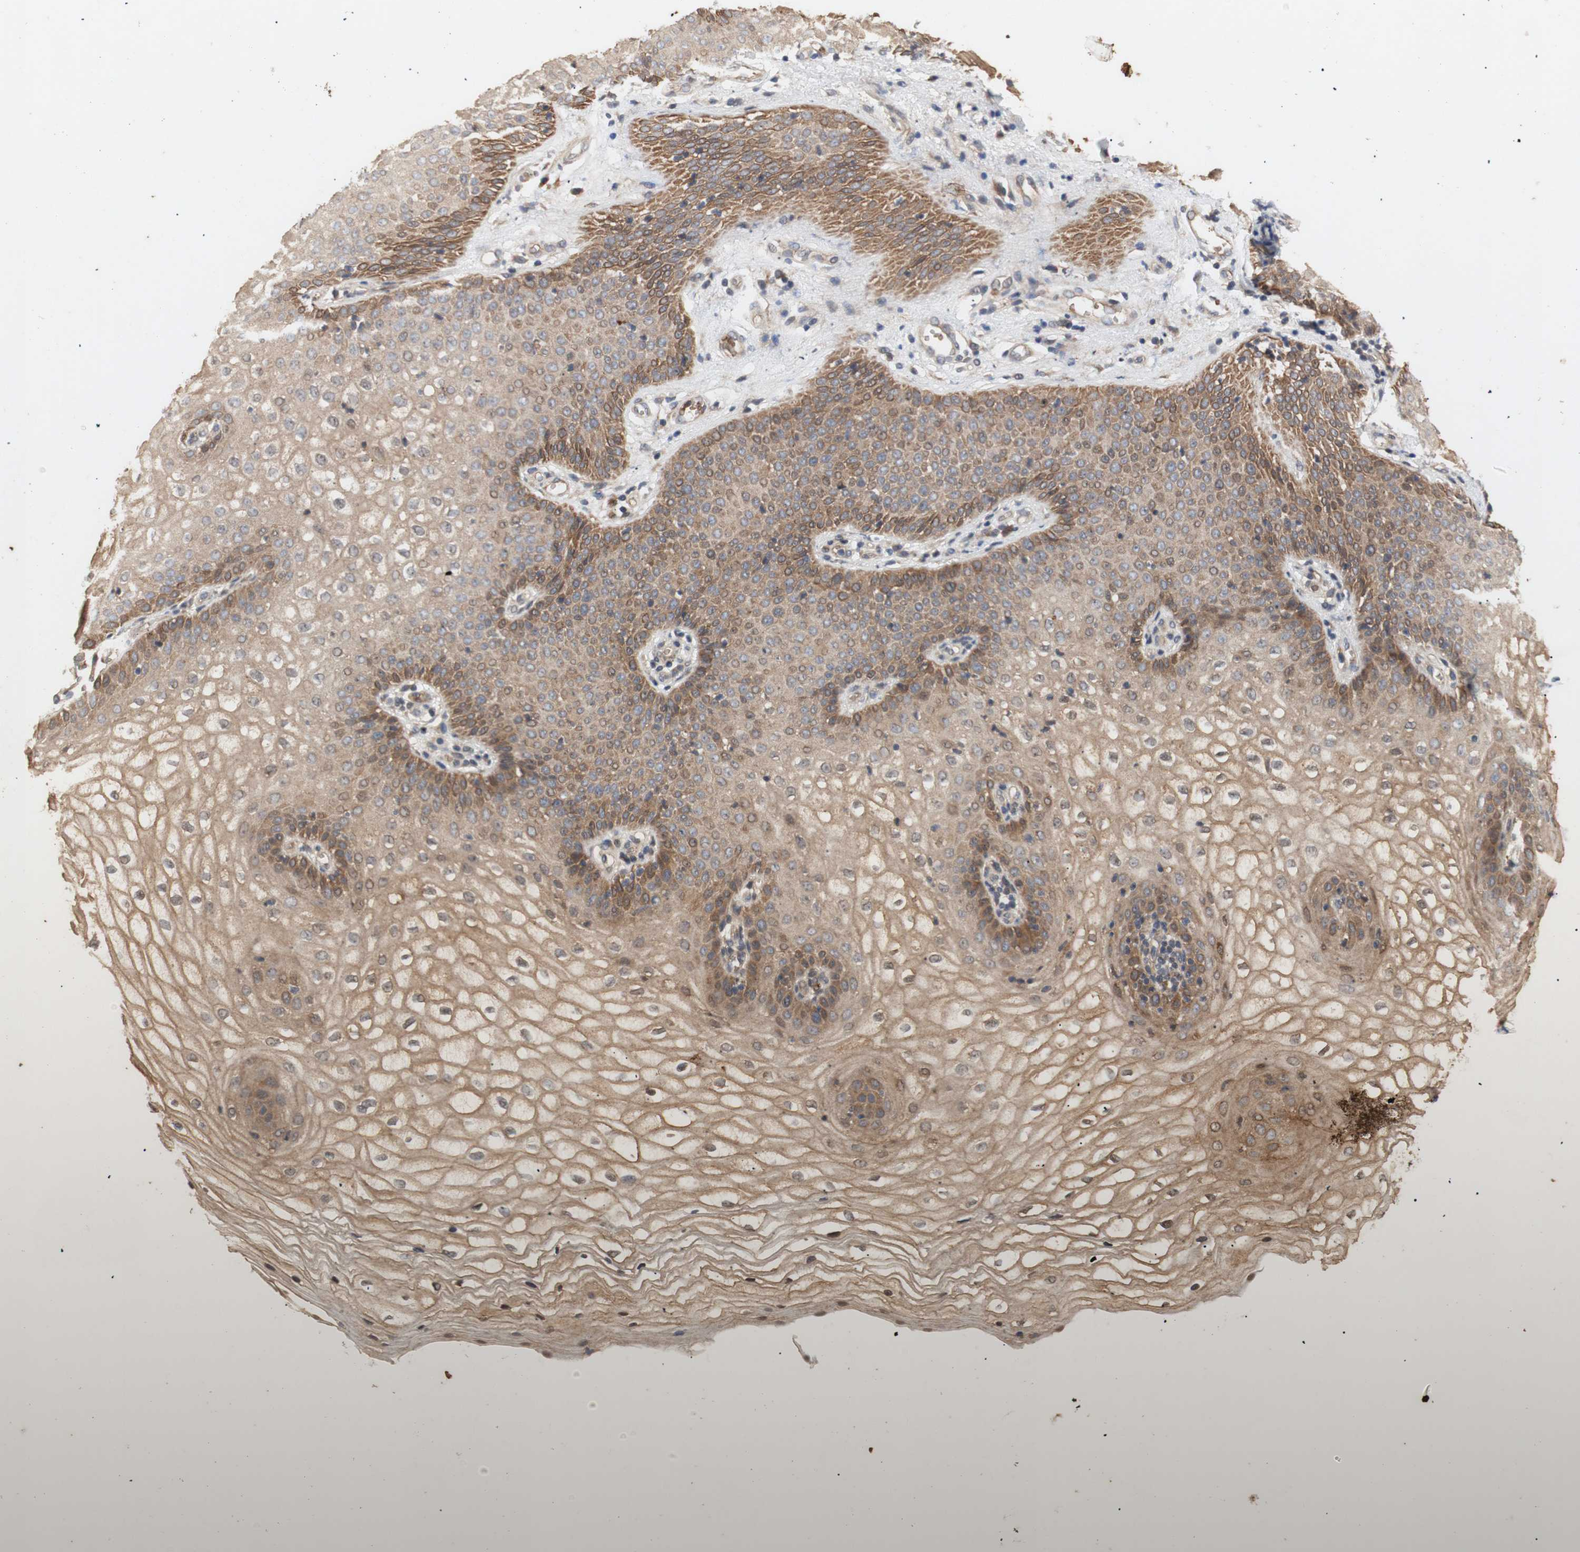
{"staining": {"intensity": "moderate", "quantity": ">75%", "location": "cytoplasmic/membranous"}, "tissue": "vagina", "cell_type": "Squamous epithelial cells", "image_type": "normal", "snomed": [{"axis": "morphology", "description": "Normal tissue, NOS"}, {"axis": "topography", "description": "Vagina"}], "caption": "A high-resolution photomicrograph shows immunohistochemistry staining of benign vagina, which demonstrates moderate cytoplasmic/membranous staining in approximately >75% of squamous epithelial cells.", "gene": "PKN1", "patient": {"sex": "female", "age": 34}}